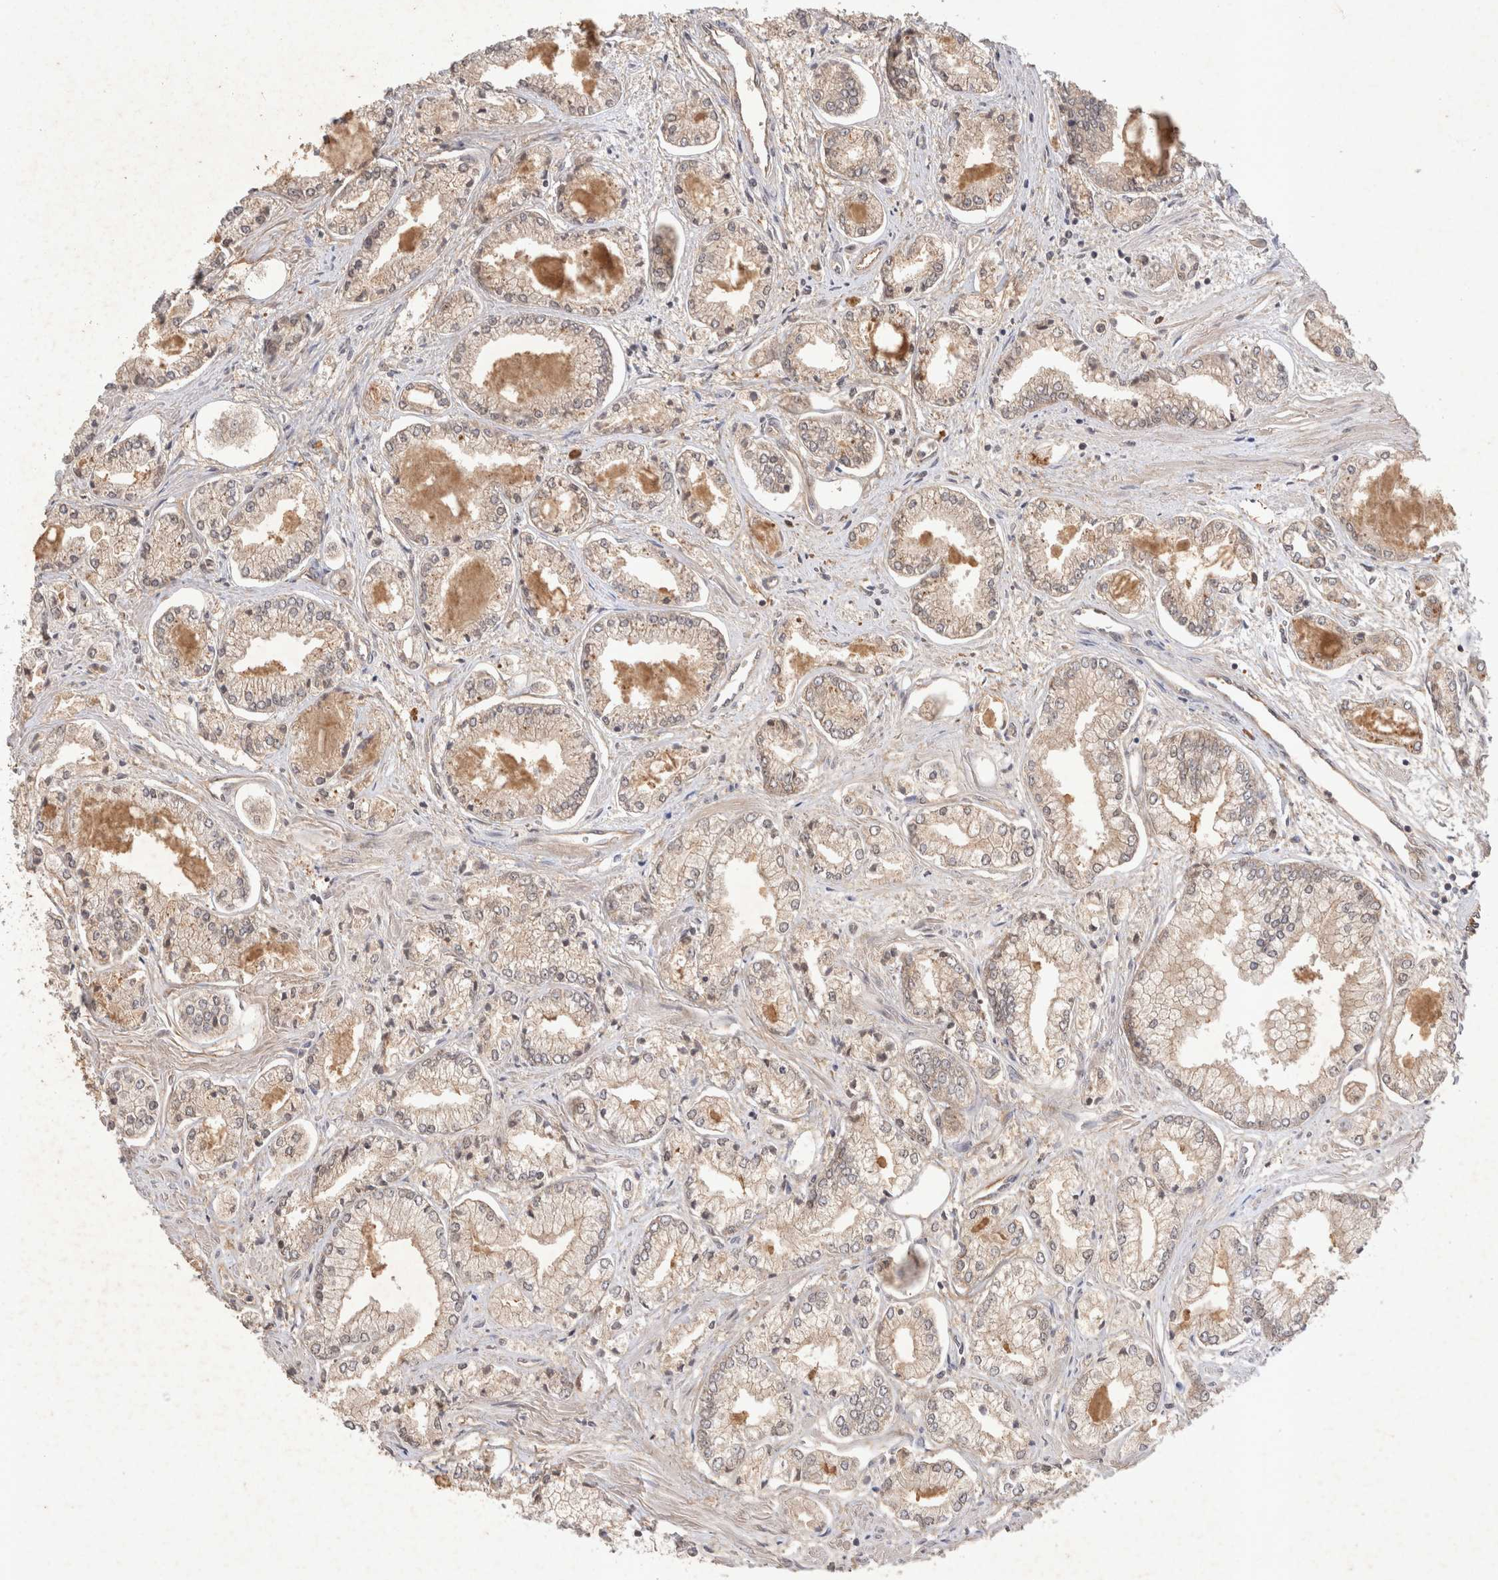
{"staining": {"intensity": "weak", "quantity": "25%-75%", "location": "cytoplasmic/membranous,nuclear"}, "tissue": "prostate cancer", "cell_type": "Tumor cells", "image_type": "cancer", "snomed": [{"axis": "morphology", "description": "Adenocarcinoma, Low grade"}, {"axis": "topography", "description": "Prostate"}], "caption": "Protein positivity by immunohistochemistry shows weak cytoplasmic/membranous and nuclear positivity in about 25%-75% of tumor cells in prostate cancer. The staining was performed using DAB to visualize the protein expression in brown, while the nuclei were stained in blue with hematoxylin (Magnification: 20x).", "gene": "YES1", "patient": {"sex": "male", "age": 52}}